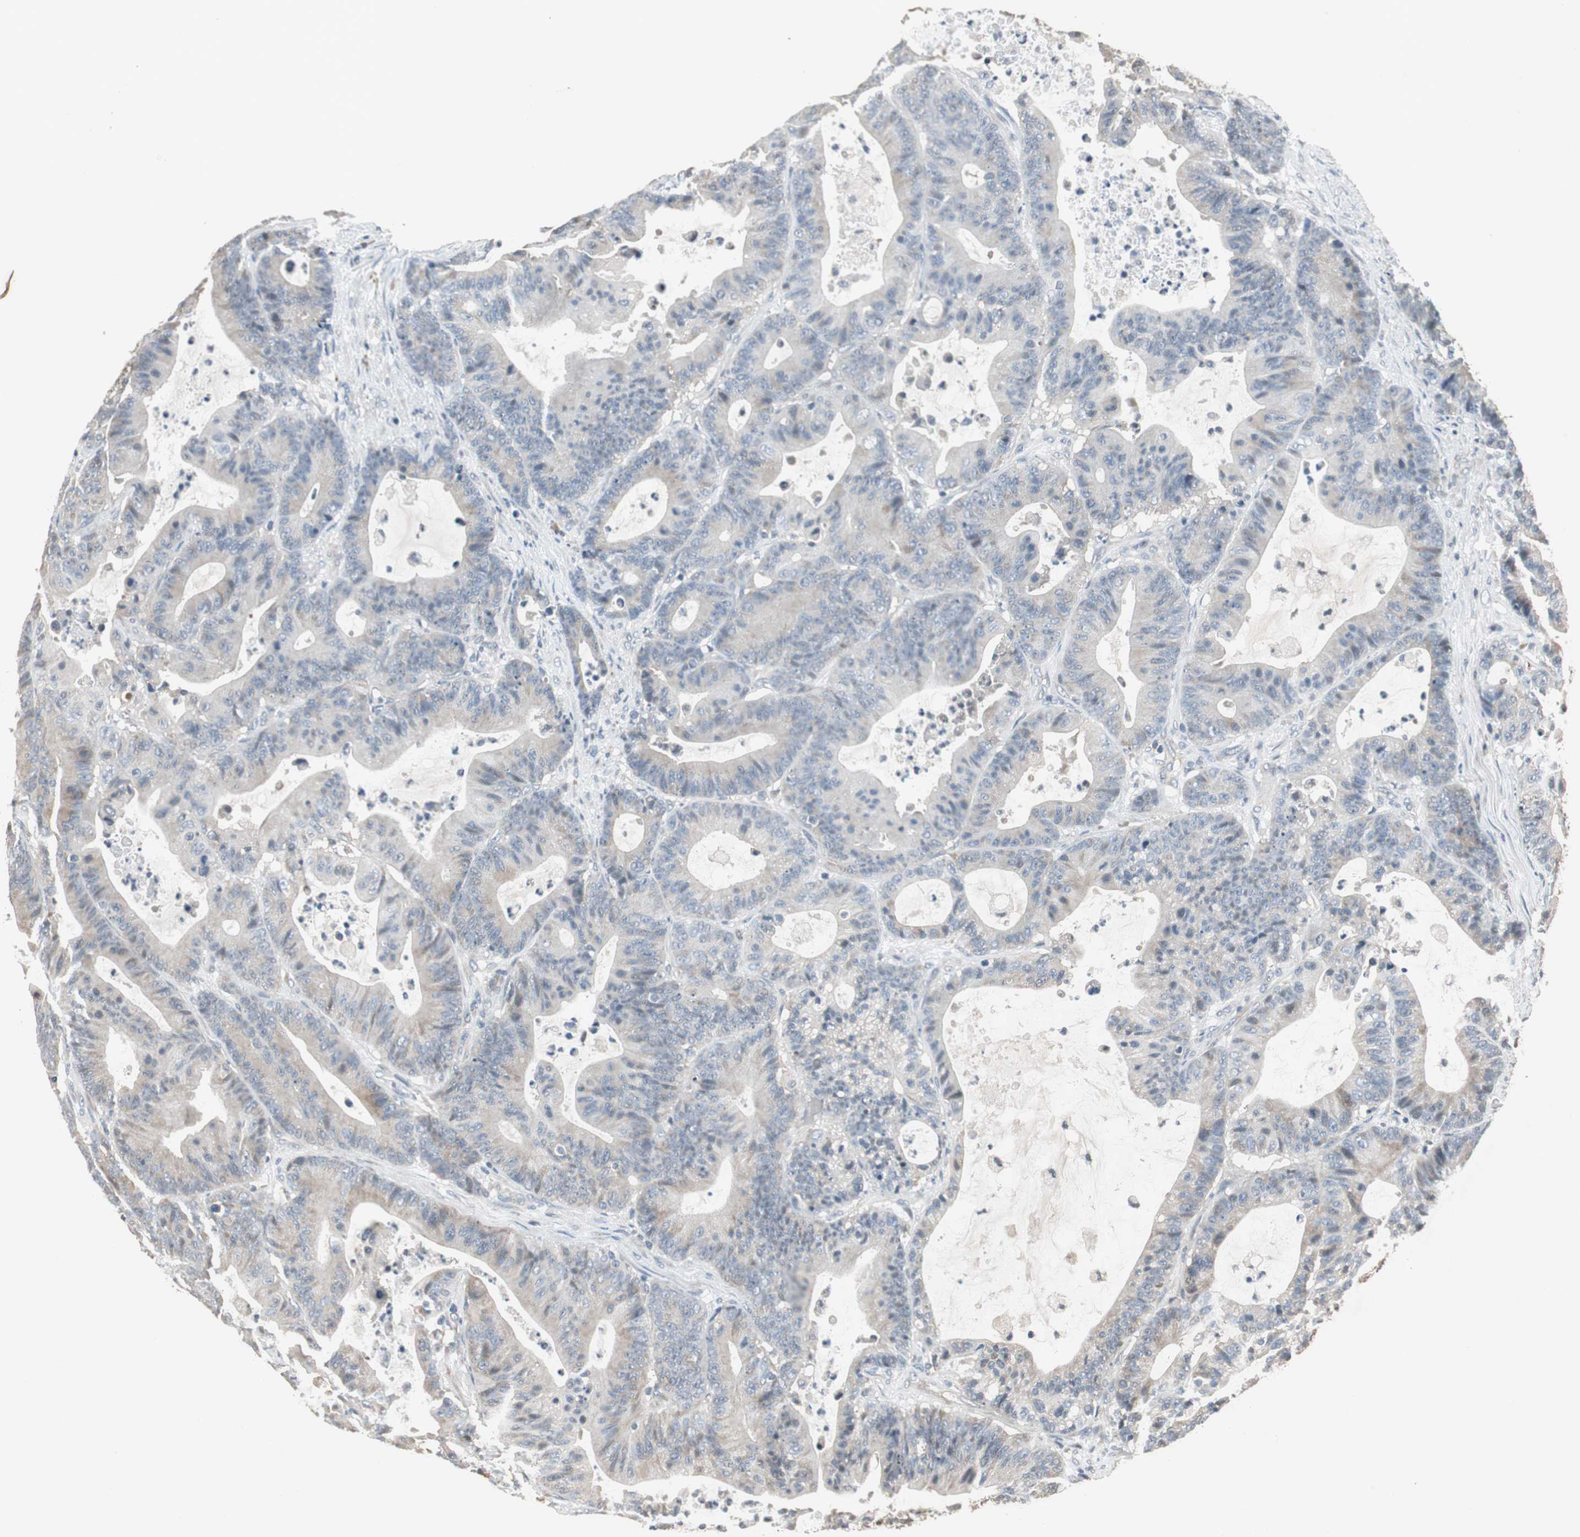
{"staining": {"intensity": "negative", "quantity": "none", "location": "none"}, "tissue": "colorectal cancer", "cell_type": "Tumor cells", "image_type": "cancer", "snomed": [{"axis": "morphology", "description": "Adenocarcinoma, NOS"}, {"axis": "topography", "description": "Colon"}], "caption": "This is an IHC image of colorectal adenocarcinoma. There is no expression in tumor cells.", "gene": "PI4KB", "patient": {"sex": "female", "age": 84}}